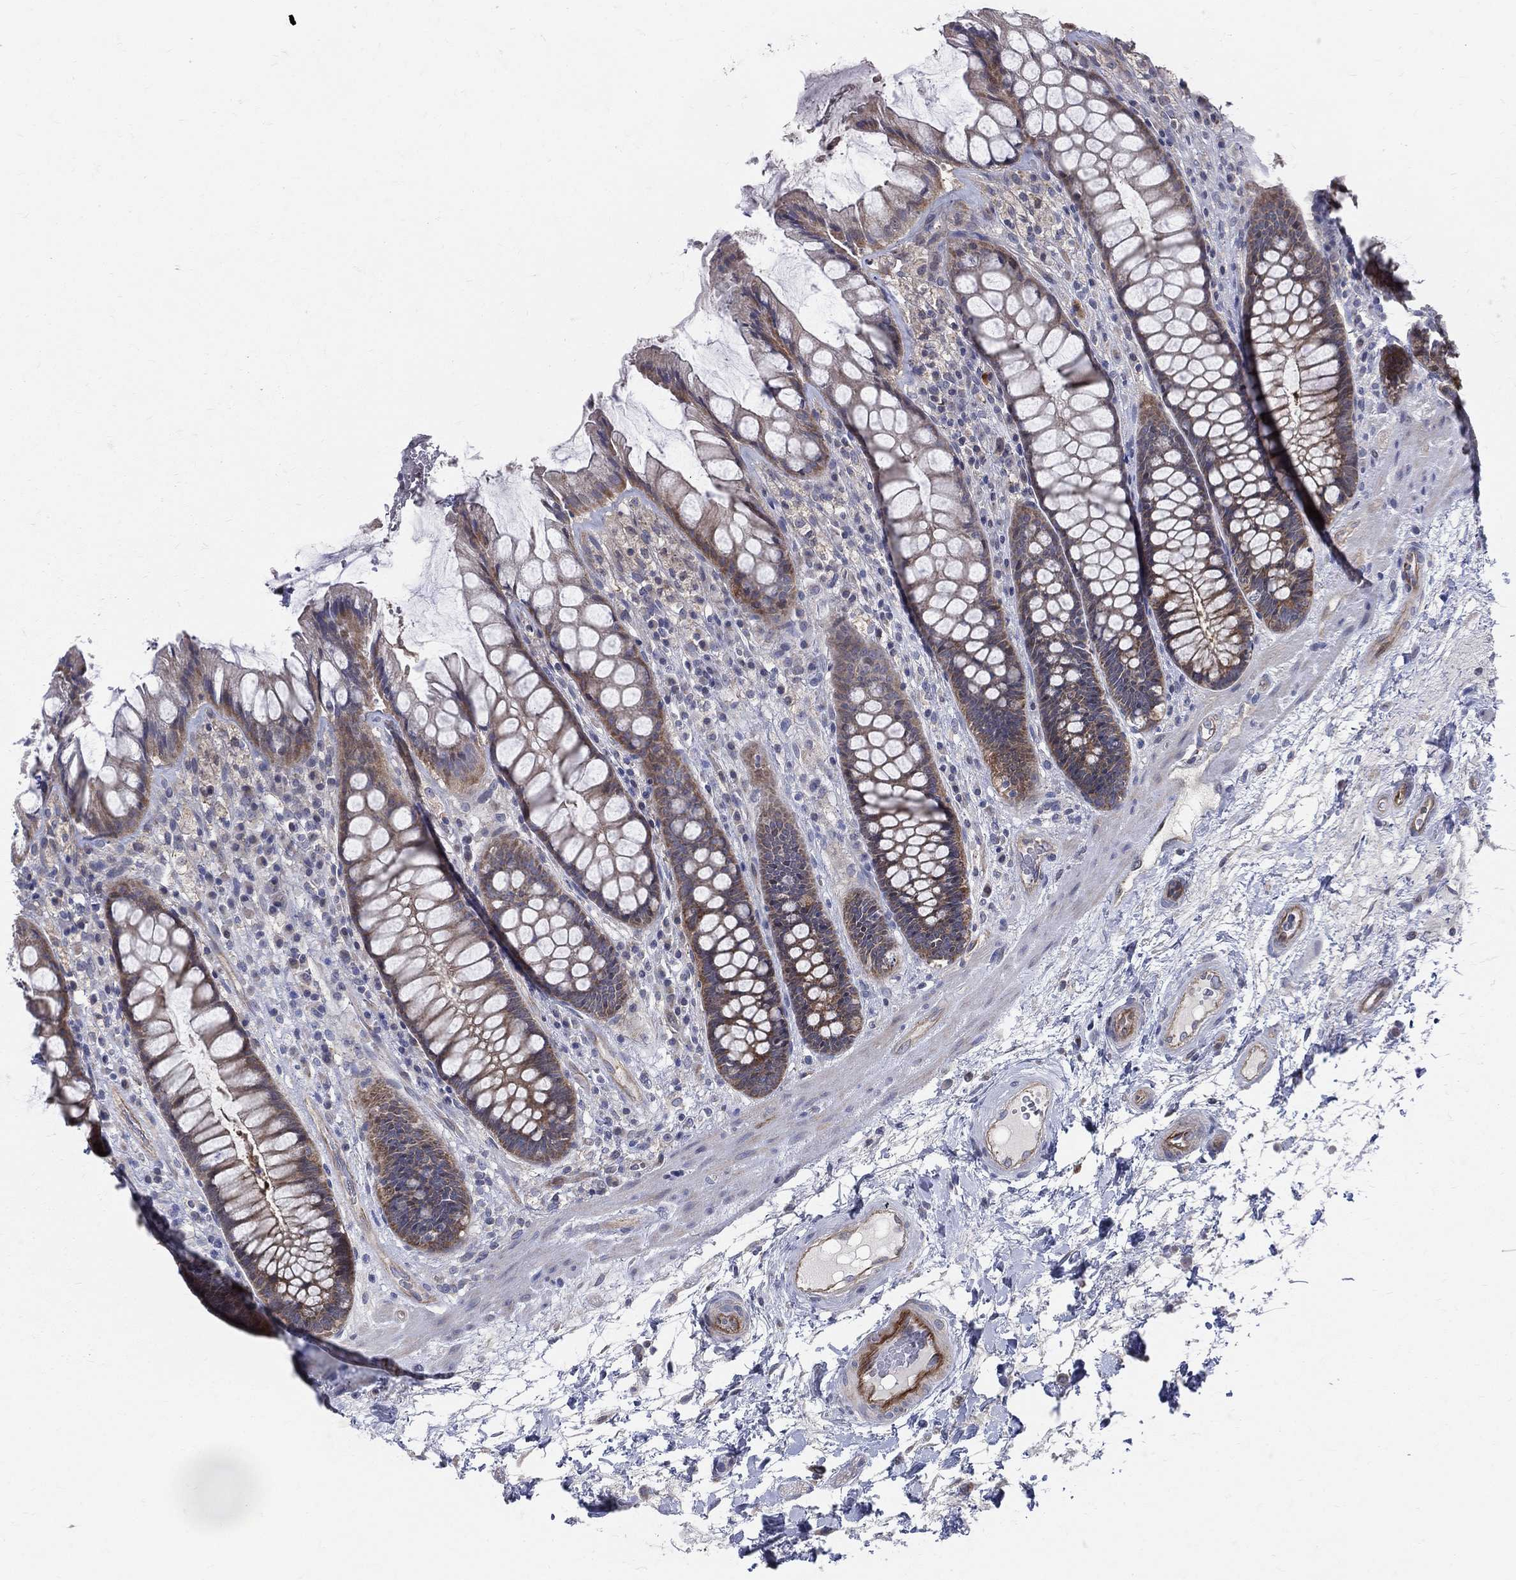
{"staining": {"intensity": "moderate", "quantity": "25%-75%", "location": "cytoplasmic/membranous"}, "tissue": "rectum", "cell_type": "Glandular cells", "image_type": "normal", "snomed": [{"axis": "morphology", "description": "Normal tissue, NOS"}, {"axis": "topography", "description": "Rectum"}], "caption": "High-power microscopy captured an immunohistochemistry (IHC) photomicrograph of benign rectum, revealing moderate cytoplasmic/membranous expression in approximately 25%-75% of glandular cells.", "gene": "POMZP3", "patient": {"sex": "female", "age": 58}}